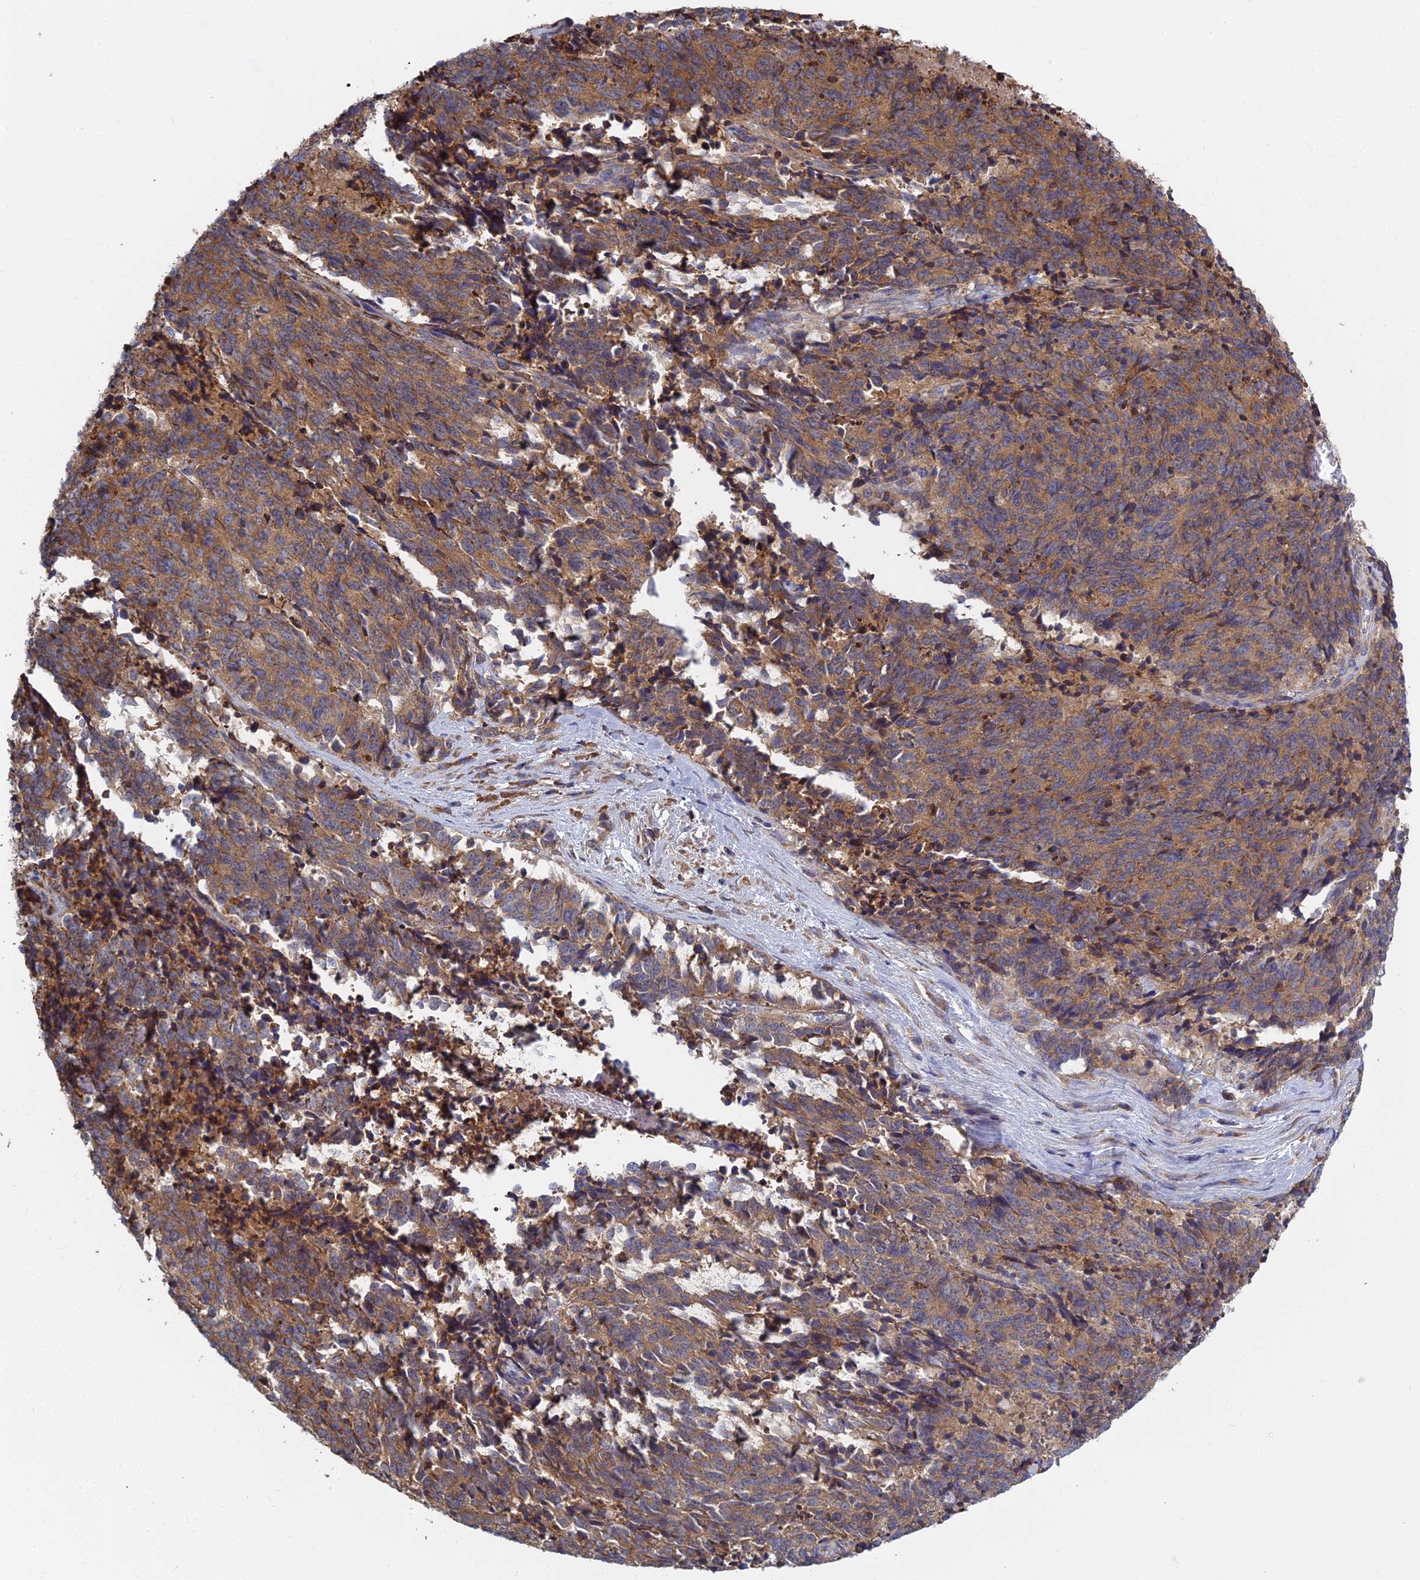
{"staining": {"intensity": "moderate", "quantity": ">75%", "location": "cytoplasmic/membranous"}, "tissue": "cervical cancer", "cell_type": "Tumor cells", "image_type": "cancer", "snomed": [{"axis": "morphology", "description": "Squamous cell carcinoma, NOS"}, {"axis": "topography", "description": "Cervix"}], "caption": "IHC staining of cervical cancer (squamous cell carcinoma), which shows medium levels of moderate cytoplasmic/membranous positivity in approximately >75% of tumor cells indicating moderate cytoplasmic/membranous protein positivity. The staining was performed using DAB (3,3'-diaminobenzidine) (brown) for protein detection and nuclei were counterstained in hematoxylin (blue).", "gene": "KIAA1143", "patient": {"sex": "female", "age": 29}}